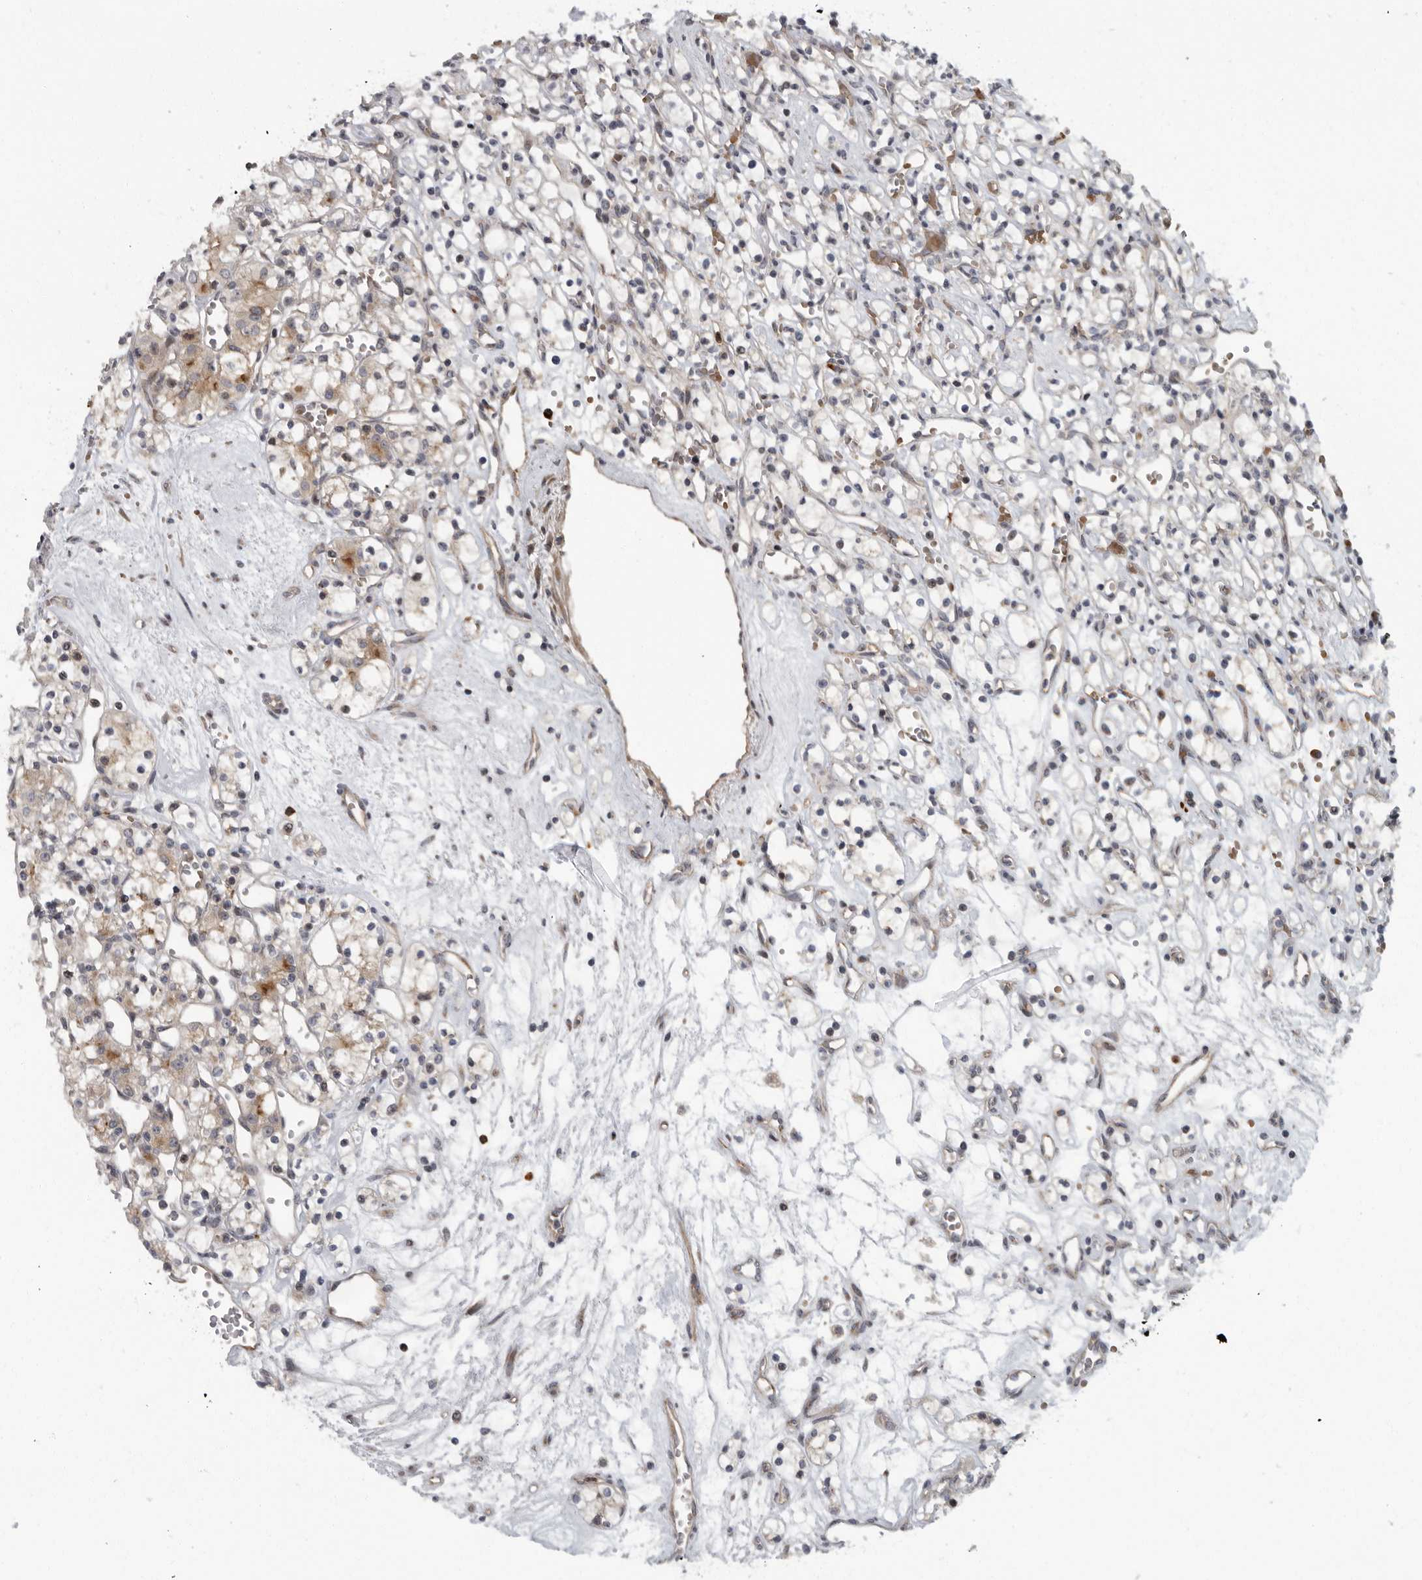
{"staining": {"intensity": "moderate", "quantity": "25%-75%", "location": "cytoplasmic/membranous"}, "tissue": "renal cancer", "cell_type": "Tumor cells", "image_type": "cancer", "snomed": [{"axis": "morphology", "description": "Adenocarcinoma, NOS"}, {"axis": "topography", "description": "Kidney"}], "caption": "A brown stain highlights moderate cytoplasmic/membranous staining of a protein in human renal cancer (adenocarcinoma) tumor cells.", "gene": "PDCD11", "patient": {"sex": "female", "age": 59}}